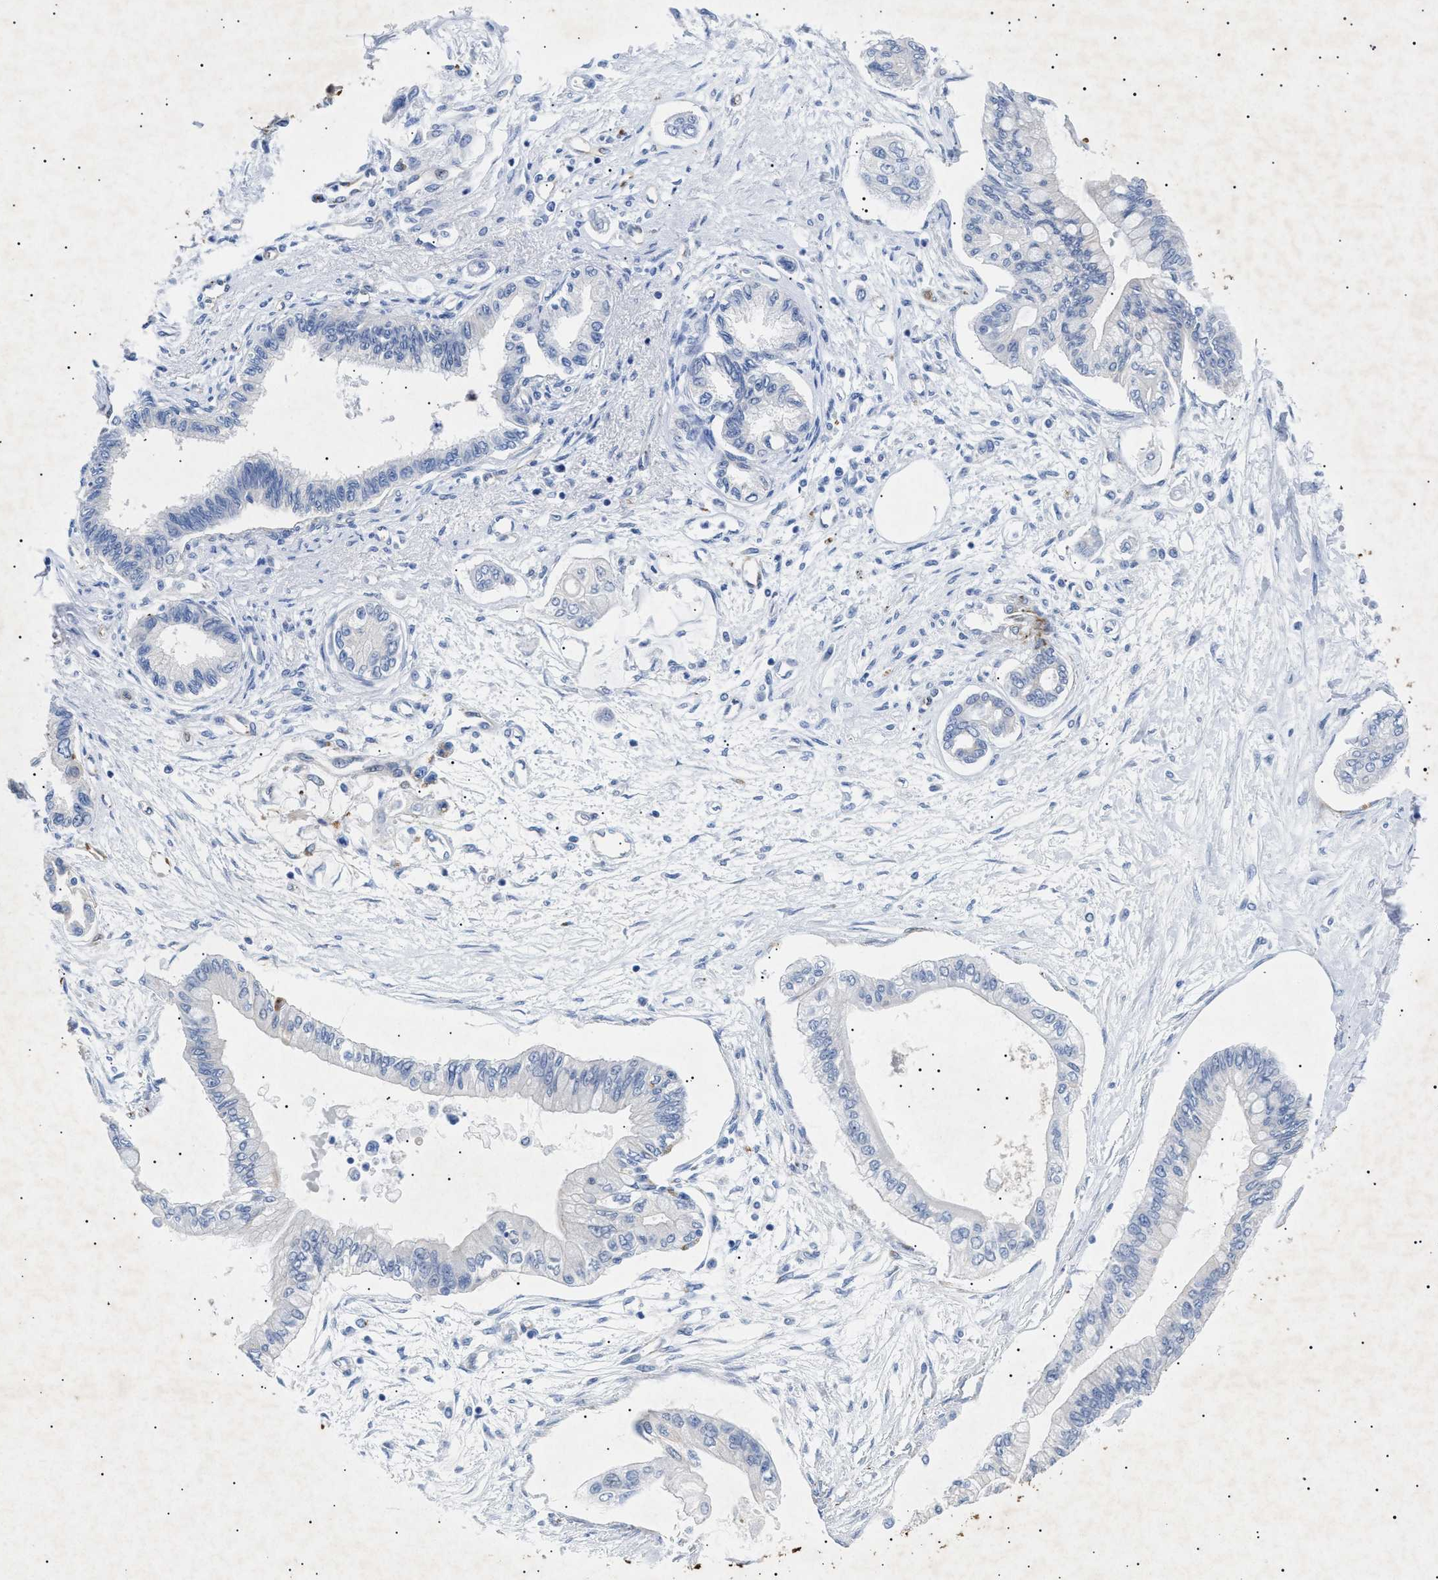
{"staining": {"intensity": "negative", "quantity": "none", "location": "none"}, "tissue": "pancreatic cancer", "cell_type": "Tumor cells", "image_type": "cancer", "snomed": [{"axis": "morphology", "description": "Adenocarcinoma, NOS"}, {"axis": "topography", "description": "Pancreas"}], "caption": "IHC micrograph of neoplastic tissue: human adenocarcinoma (pancreatic) stained with DAB (3,3'-diaminobenzidine) shows no significant protein staining in tumor cells.", "gene": "OLFML2A", "patient": {"sex": "female", "age": 77}}